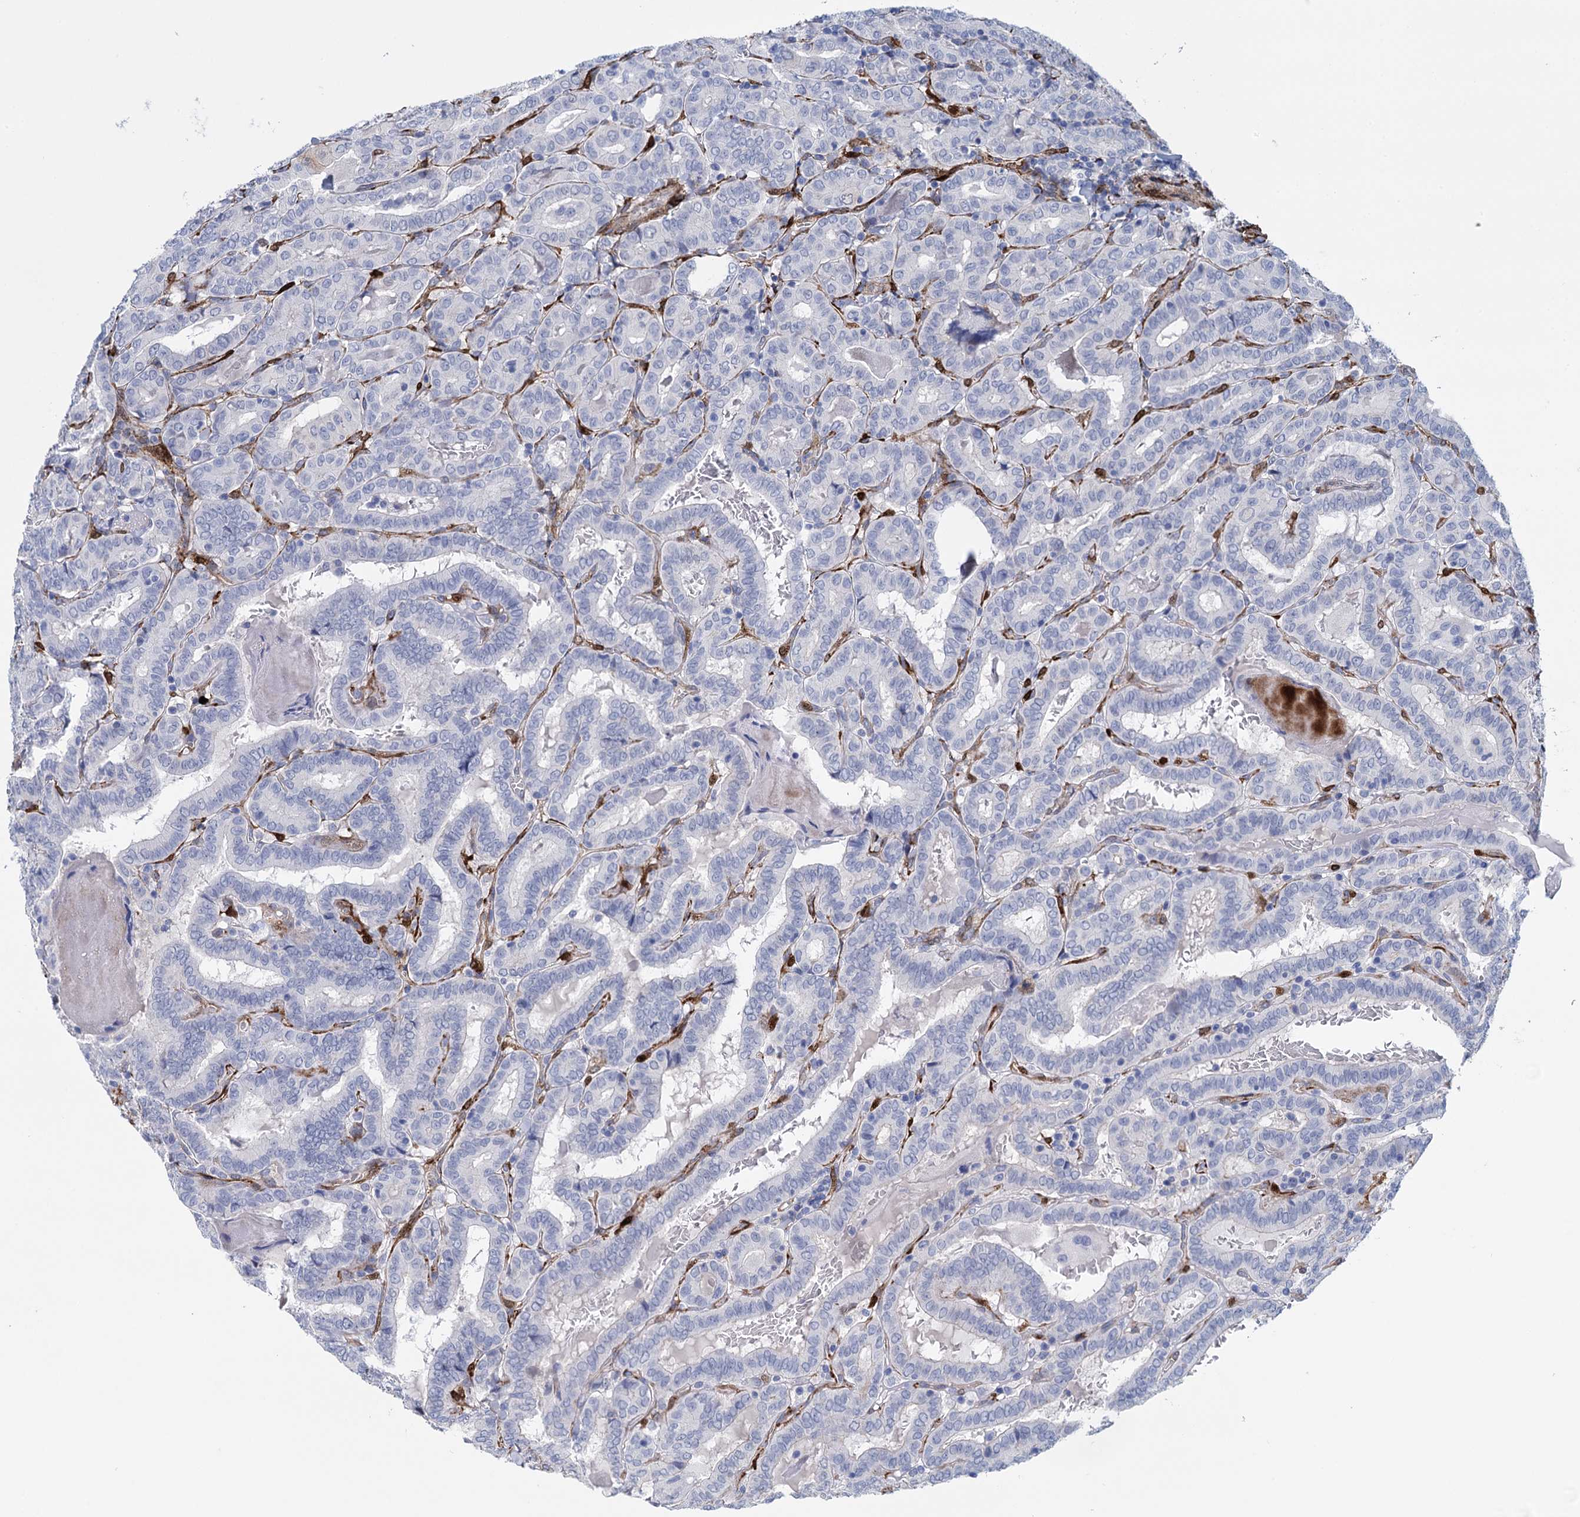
{"staining": {"intensity": "negative", "quantity": "none", "location": "none"}, "tissue": "thyroid cancer", "cell_type": "Tumor cells", "image_type": "cancer", "snomed": [{"axis": "morphology", "description": "Papillary adenocarcinoma, NOS"}, {"axis": "topography", "description": "Thyroid gland"}], "caption": "A photomicrograph of human thyroid cancer is negative for staining in tumor cells.", "gene": "SNCG", "patient": {"sex": "female", "age": 72}}